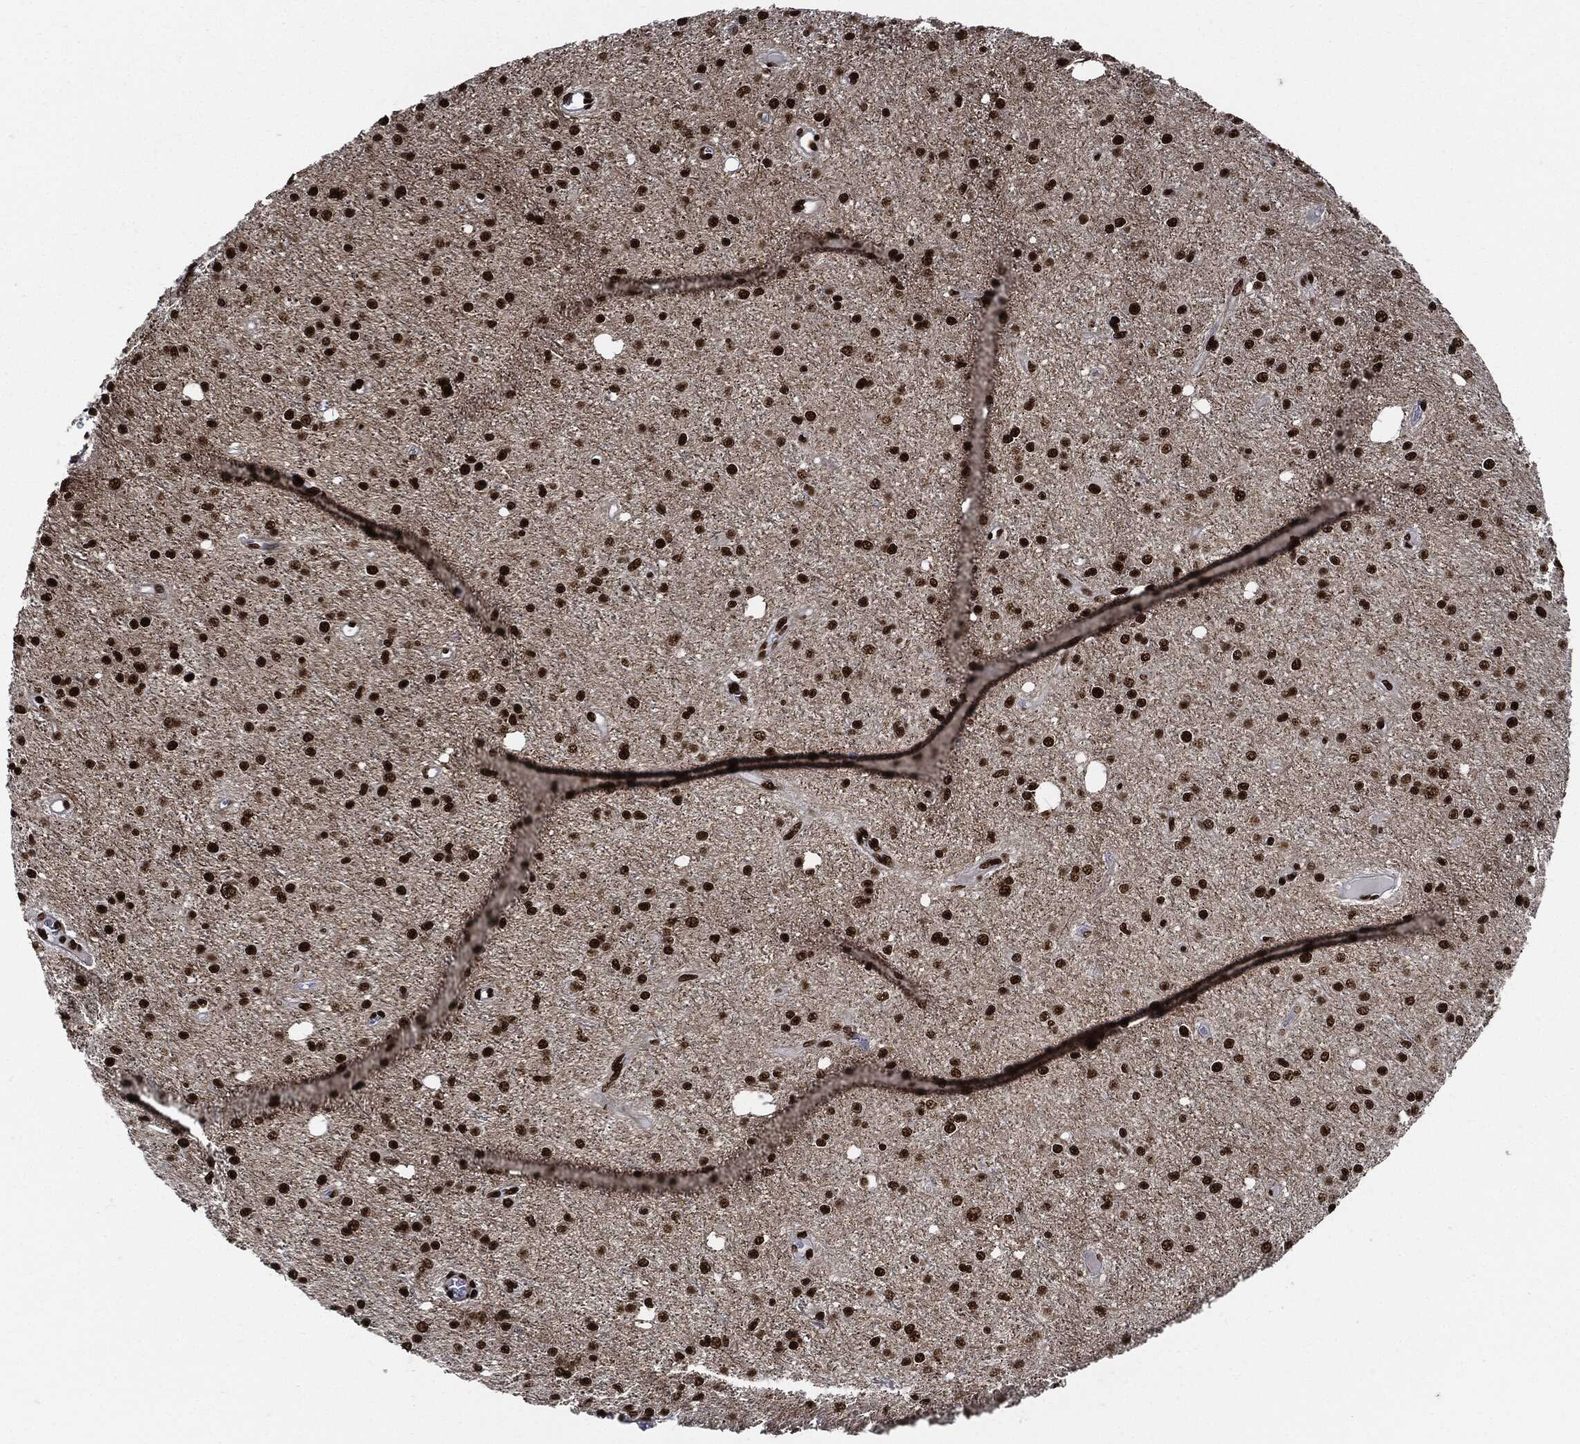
{"staining": {"intensity": "strong", "quantity": ">75%", "location": "nuclear"}, "tissue": "glioma", "cell_type": "Tumor cells", "image_type": "cancer", "snomed": [{"axis": "morphology", "description": "Glioma, malignant, Low grade"}, {"axis": "topography", "description": "Brain"}], "caption": "The immunohistochemical stain labels strong nuclear positivity in tumor cells of low-grade glioma (malignant) tissue.", "gene": "RECQL", "patient": {"sex": "male", "age": 27}}